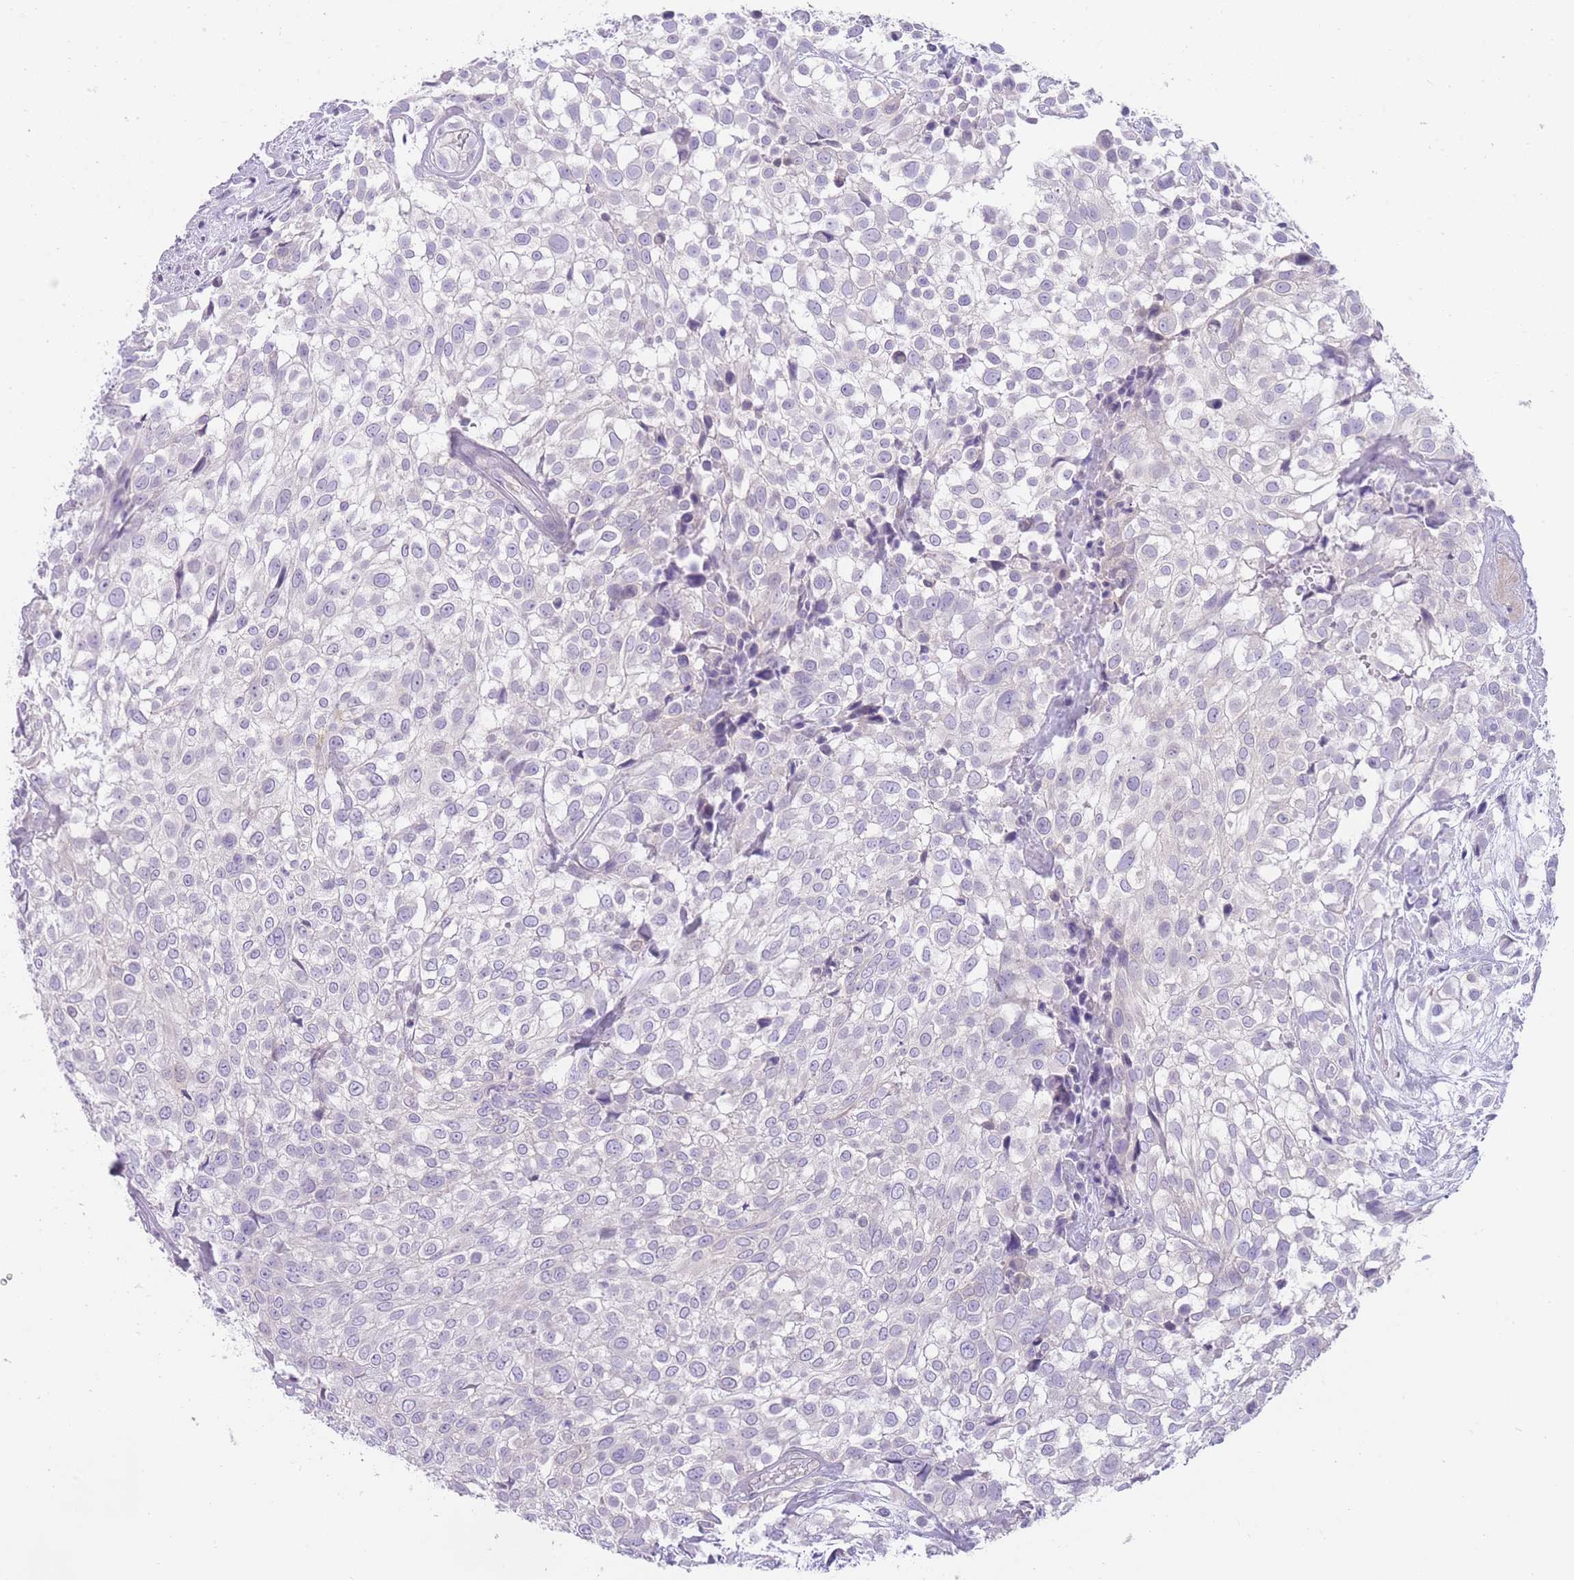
{"staining": {"intensity": "negative", "quantity": "none", "location": "none"}, "tissue": "urothelial cancer", "cell_type": "Tumor cells", "image_type": "cancer", "snomed": [{"axis": "morphology", "description": "Urothelial carcinoma, High grade"}, {"axis": "topography", "description": "Urinary bladder"}], "caption": "Tumor cells show no significant expression in urothelial cancer.", "gene": "OR11H12", "patient": {"sex": "male", "age": 56}}